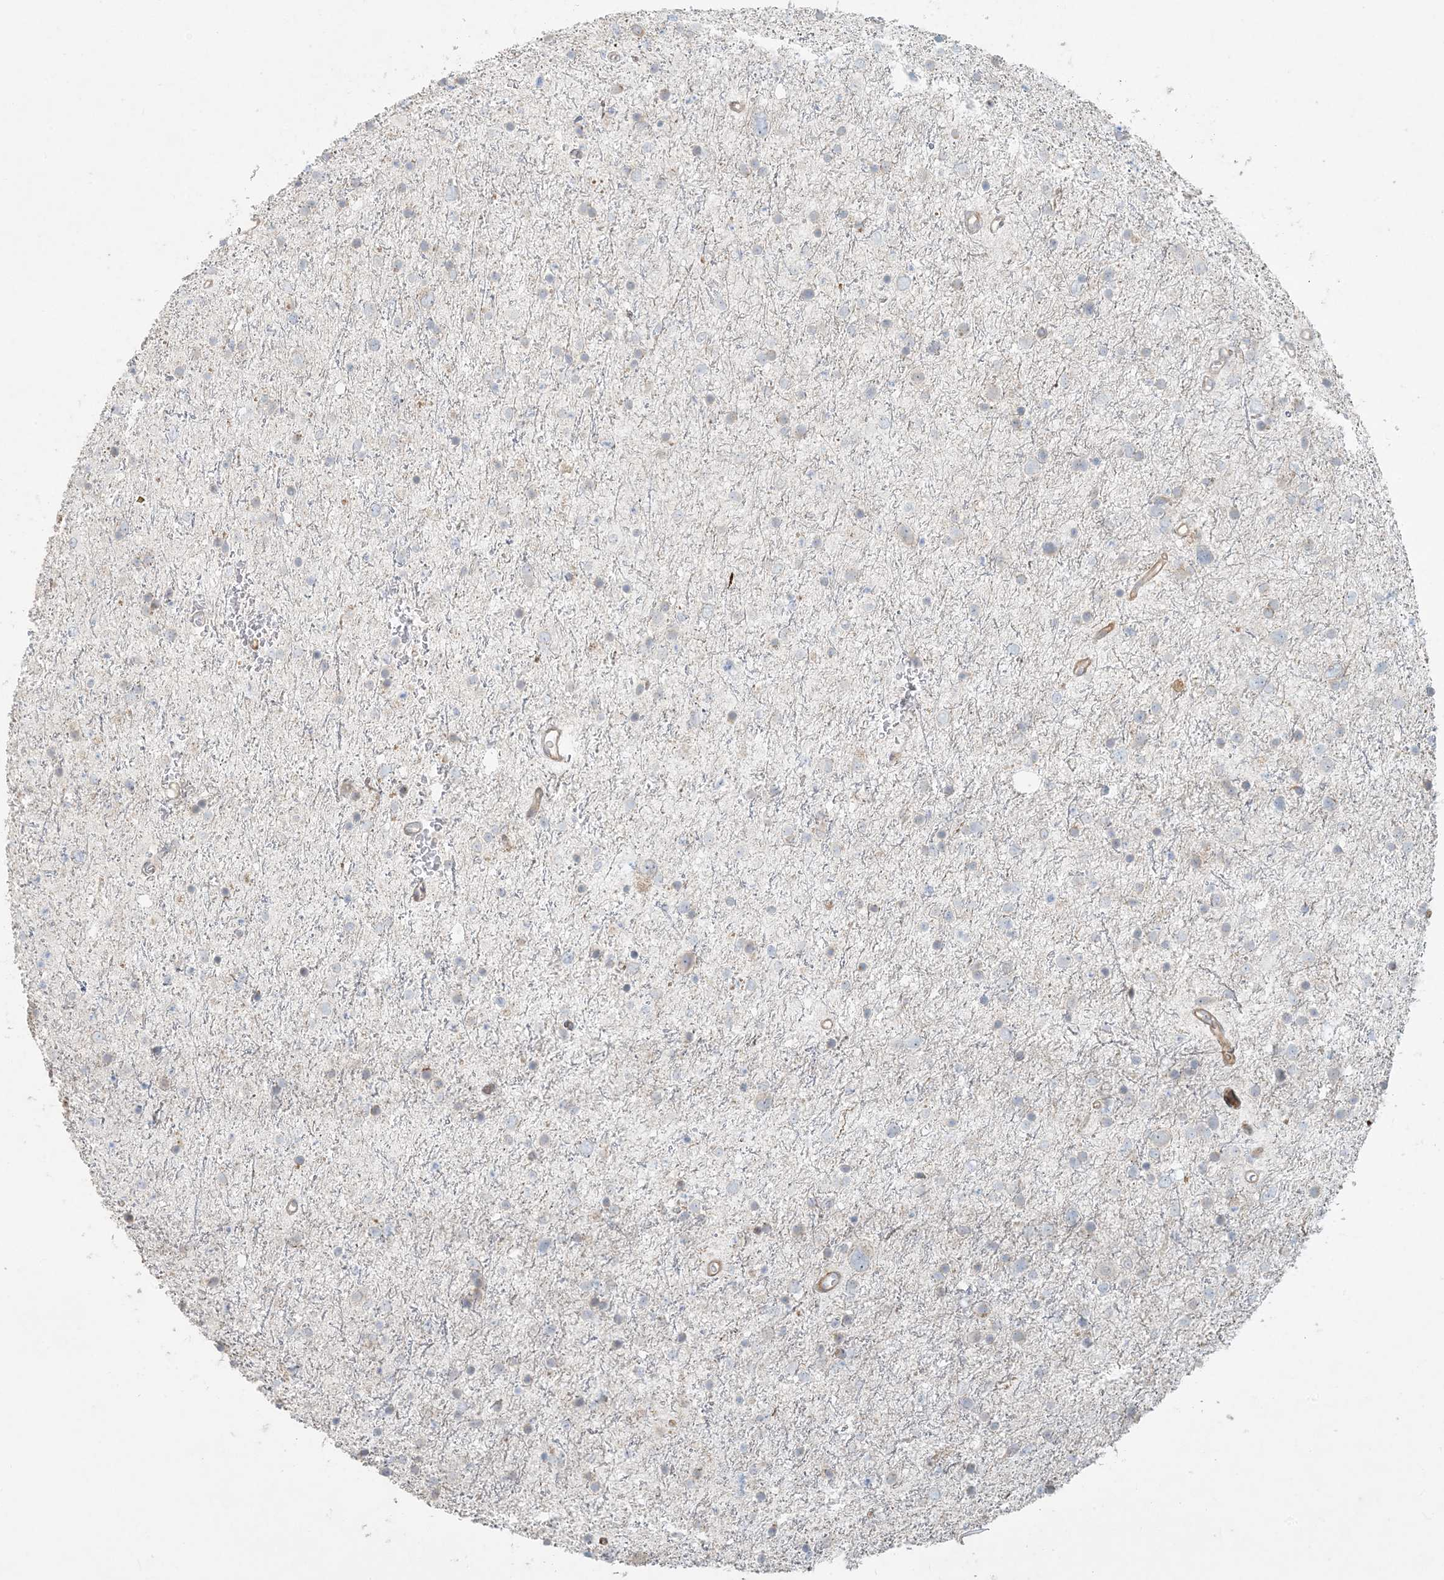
{"staining": {"intensity": "negative", "quantity": "none", "location": "none"}, "tissue": "glioma", "cell_type": "Tumor cells", "image_type": "cancer", "snomed": [{"axis": "morphology", "description": "Glioma, malignant, Low grade"}, {"axis": "topography", "description": "Brain"}], "caption": "Immunohistochemistry photomicrograph of glioma stained for a protein (brown), which displays no positivity in tumor cells.", "gene": "BCORL1", "patient": {"sex": "female", "age": 37}}